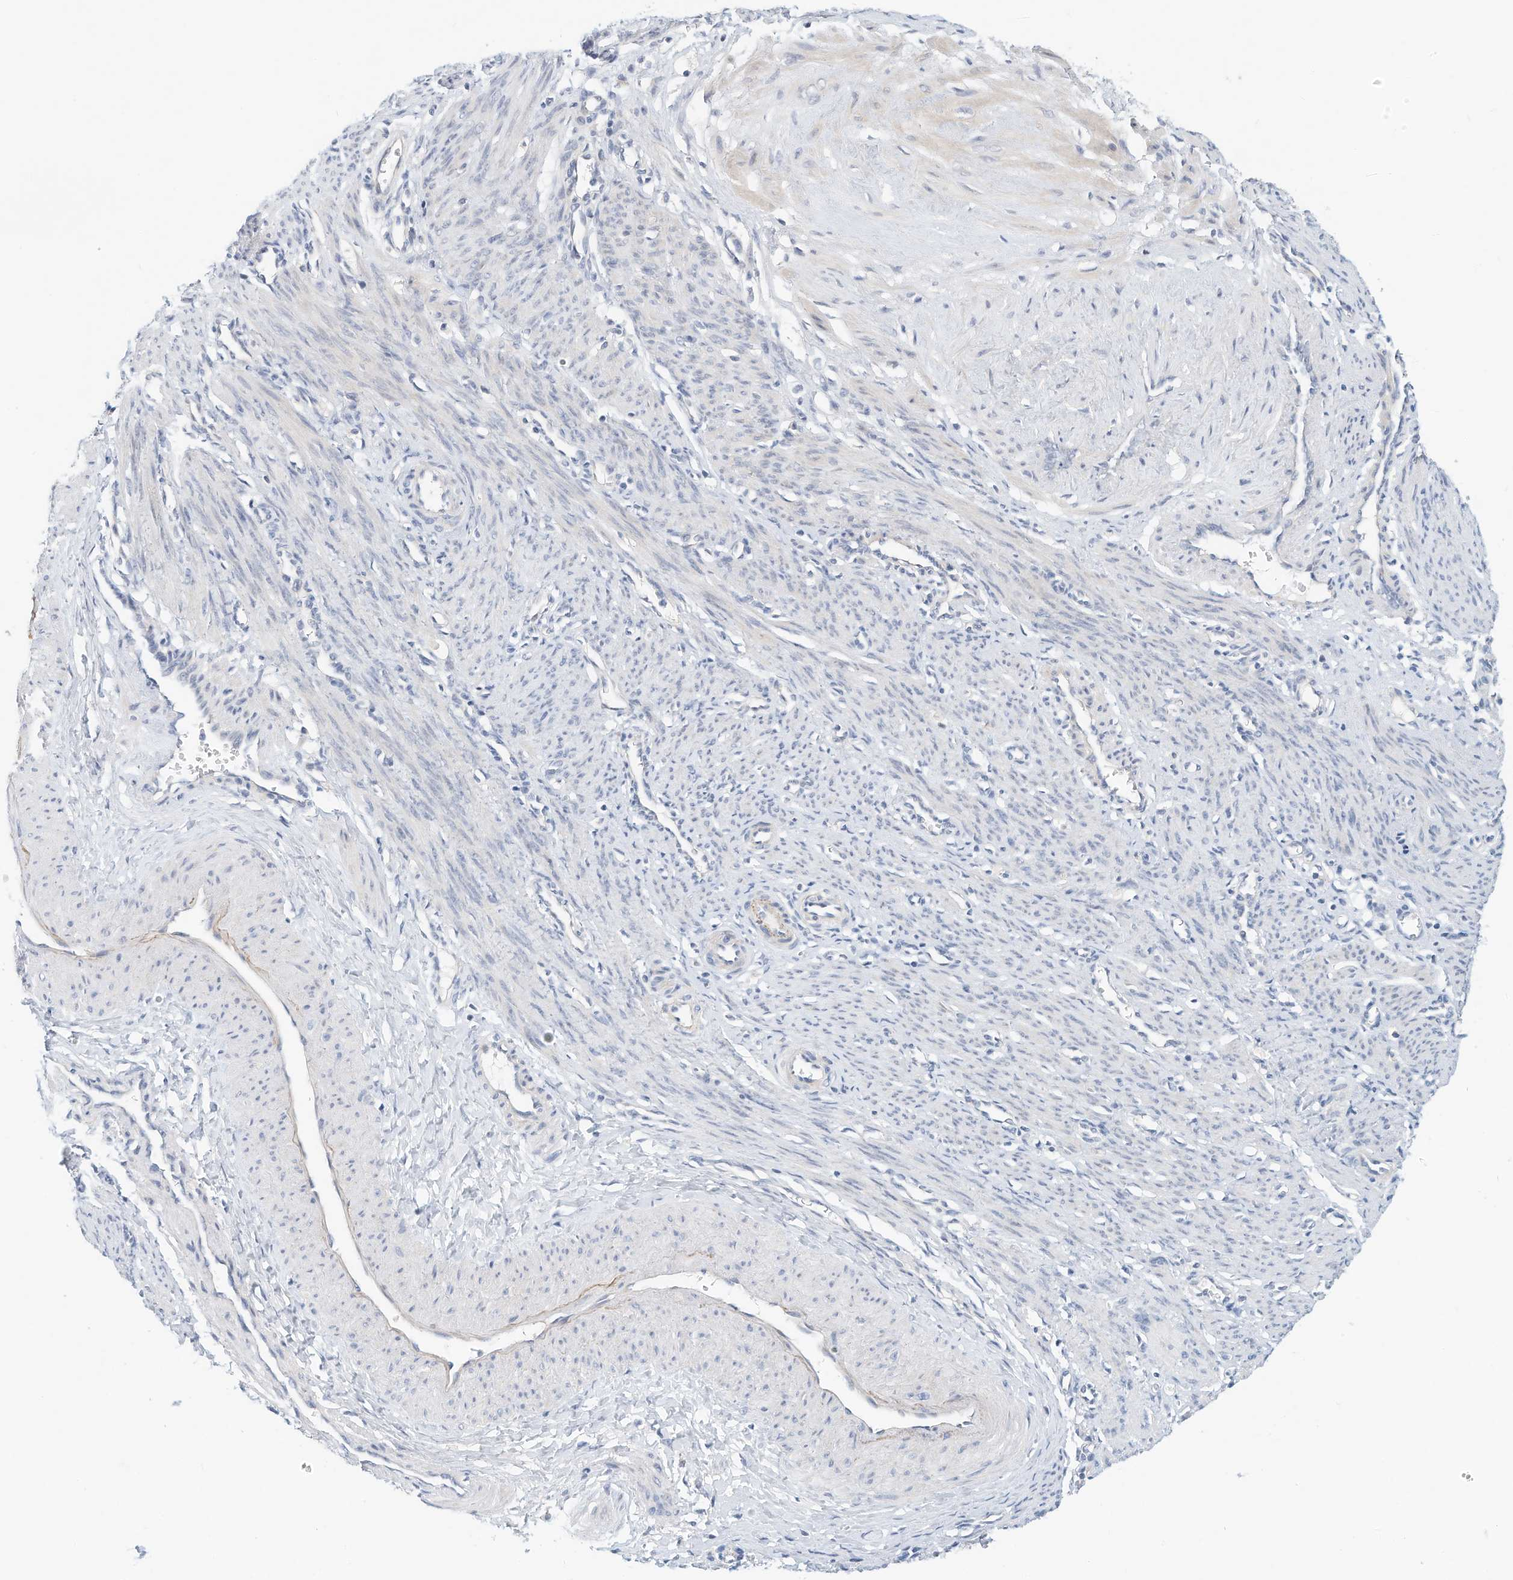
{"staining": {"intensity": "negative", "quantity": "none", "location": "none"}, "tissue": "smooth muscle", "cell_type": "Smooth muscle cells", "image_type": "normal", "snomed": [{"axis": "morphology", "description": "Normal tissue, NOS"}, {"axis": "topography", "description": "Endometrium"}], "caption": "Immunohistochemistry of unremarkable smooth muscle exhibits no expression in smooth muscle cells. Brightfield microscopy of immunohistochemistry (IHC) stained with DAB (brown) and hematoxylin (blue), captured at high magnification.", "gene": "ARHGAP28", "patient": {"sex": "female", "age": 33}}